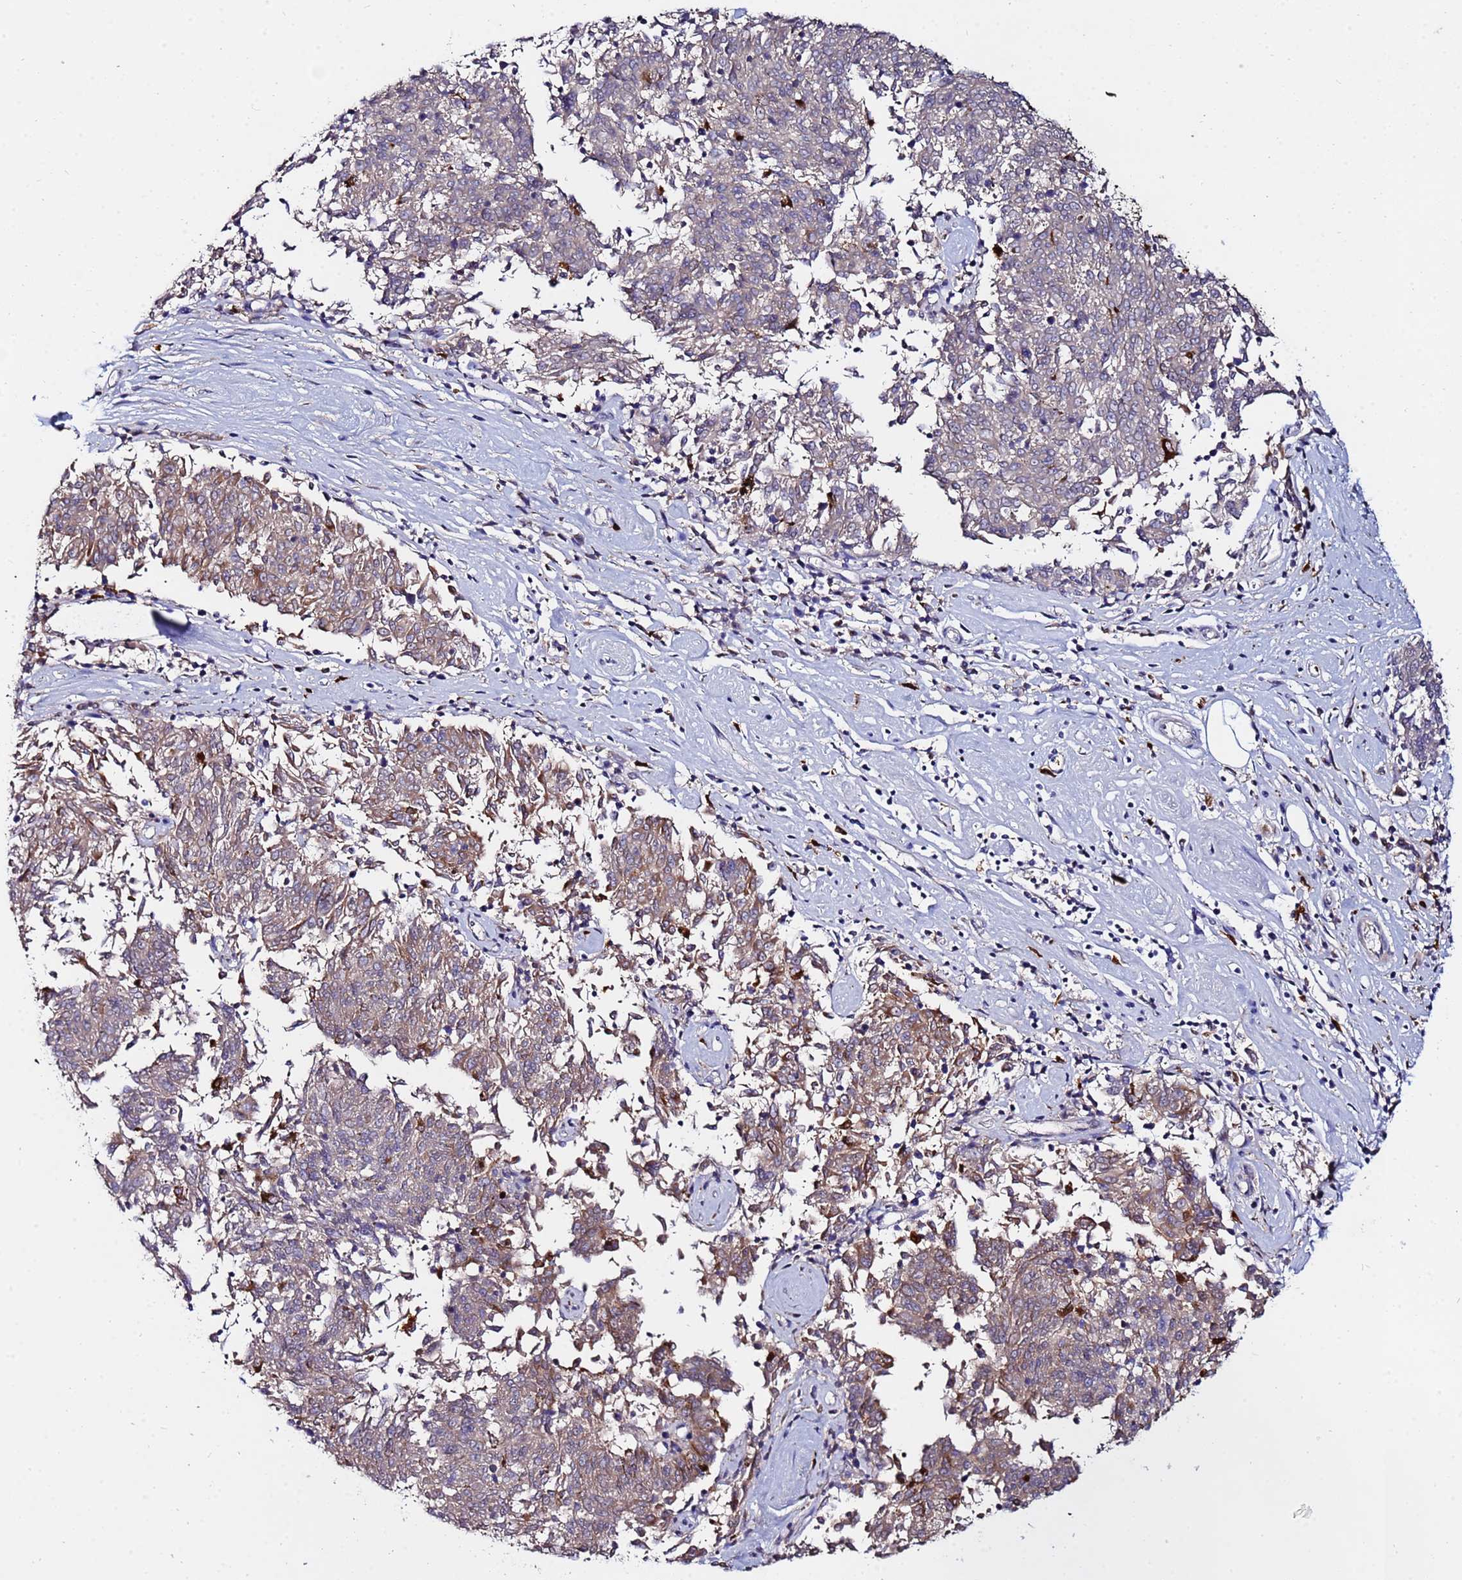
{"staining": {"intensity": "weak", "quantity": "25%-75%", "location": "cytoplasmic/membranous"}, "tissue": "melanoma", "cell_type": "Tumor cells", "image_type": "cancer", "snomed": [{"axis": "morphology", "description": "Malignant melanoma, NOS"}, {"axis": "topography", "description": "Skin"}], "caption": "A high-resolution image shows immunohistochemistry (IHC) staining of malignant melanoma, which reveals weak cytoplasmic/membranous expression in about 25%-75% of tumor cells.", "gene": "TUBAL3", "patient": {"sex": "female", "age": 72}}